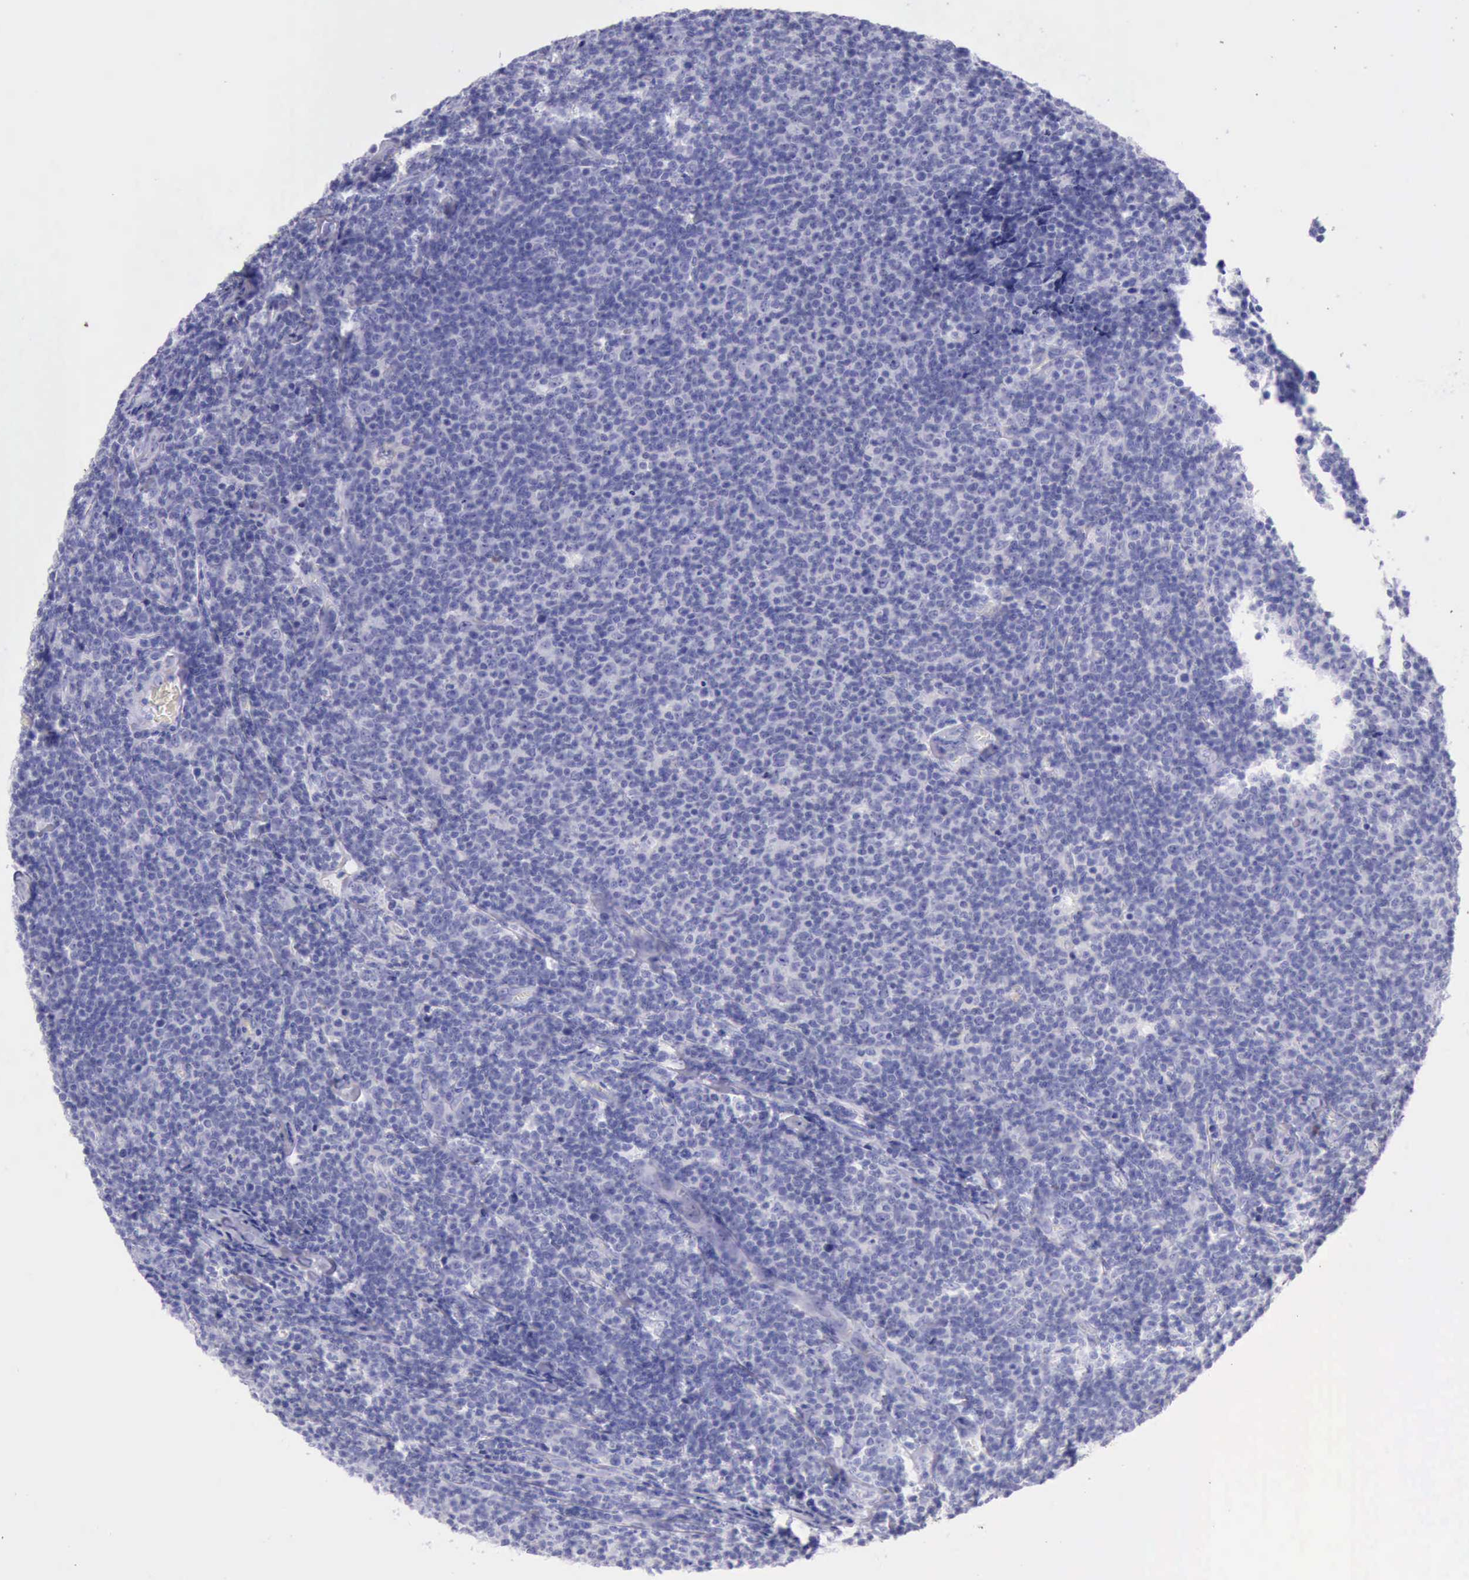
{"staining": {"intensity": "negative", "quantity": "none", "location": "none"}, "tissue": "lymphoma", "cell_type": "Tumor cells", "image_type": "cancer", "snomed": [{"axis": "morphology", "description": "Malignant lymphoma, non-Hodgkin's type, Low grade"}, {"axis": "topography", "description": "Lymph node"}], "caption": "Immunohistochemistry (IHC) image of neoplastic tissue: lymphoma stained with DAB (3,3'-diaminobenzidine) reveals no significant protein expression in tumor cells.", "gene": "KRT8", "patient": {"sex": "male", "age": 74}}